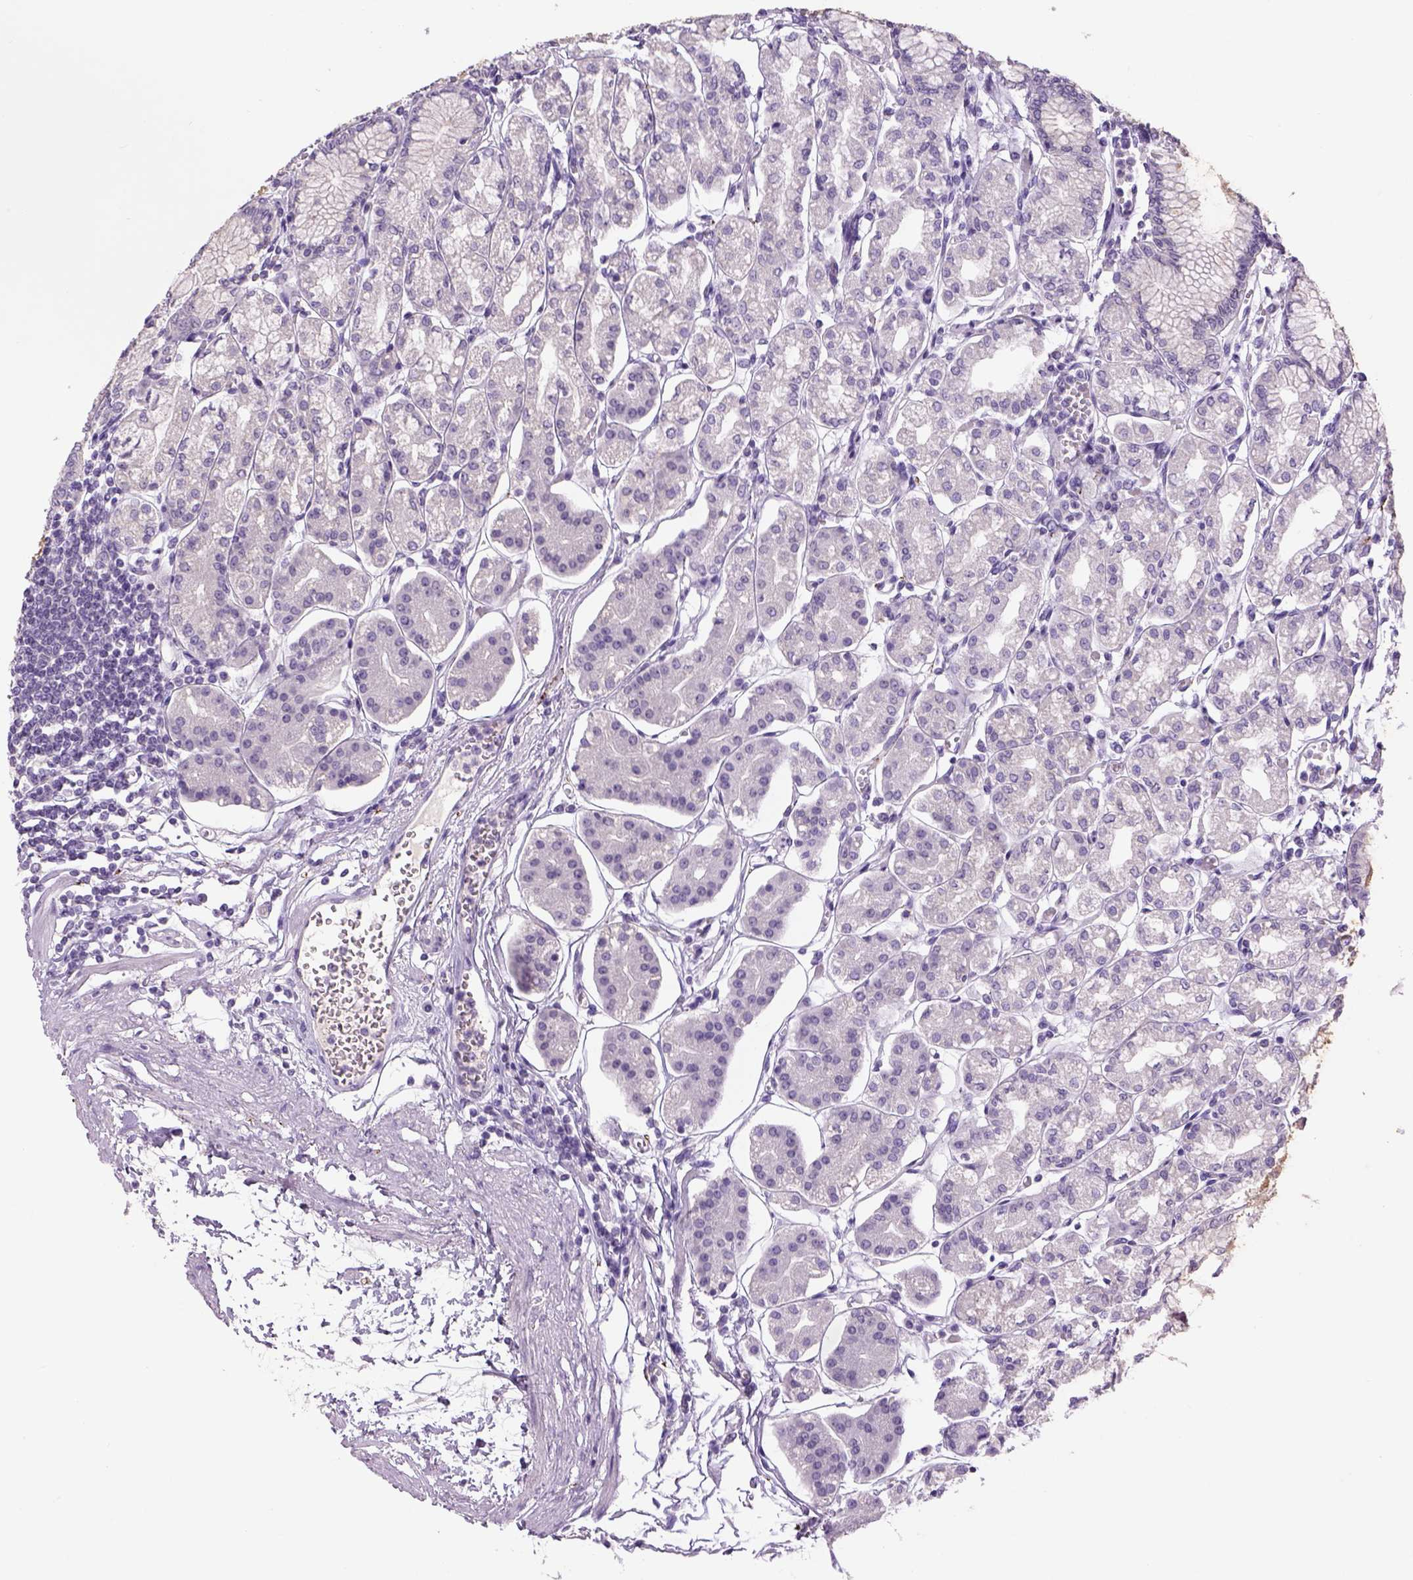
{"staining": {"intensity": "negative", "quantity": "none", "location": "none"}, "tissue": "stomach", "cell_type": "Glandular cells", "image_type": "normal", "snomed": [{"axis": "morphology", "description": "Normal tissue, NOS"}, {"axis": "topography", "description": "Skeletal muscle"}, {"axis": "topography", "description": "Stomach"}], "caption": "There is no significant positivity in glandular cells of stomach. (DAB immunohistochemistry visualized using brightfield microscopy, high magnification).", "gene": "DBH", "patient": {"sex": "female", "age": 57}}